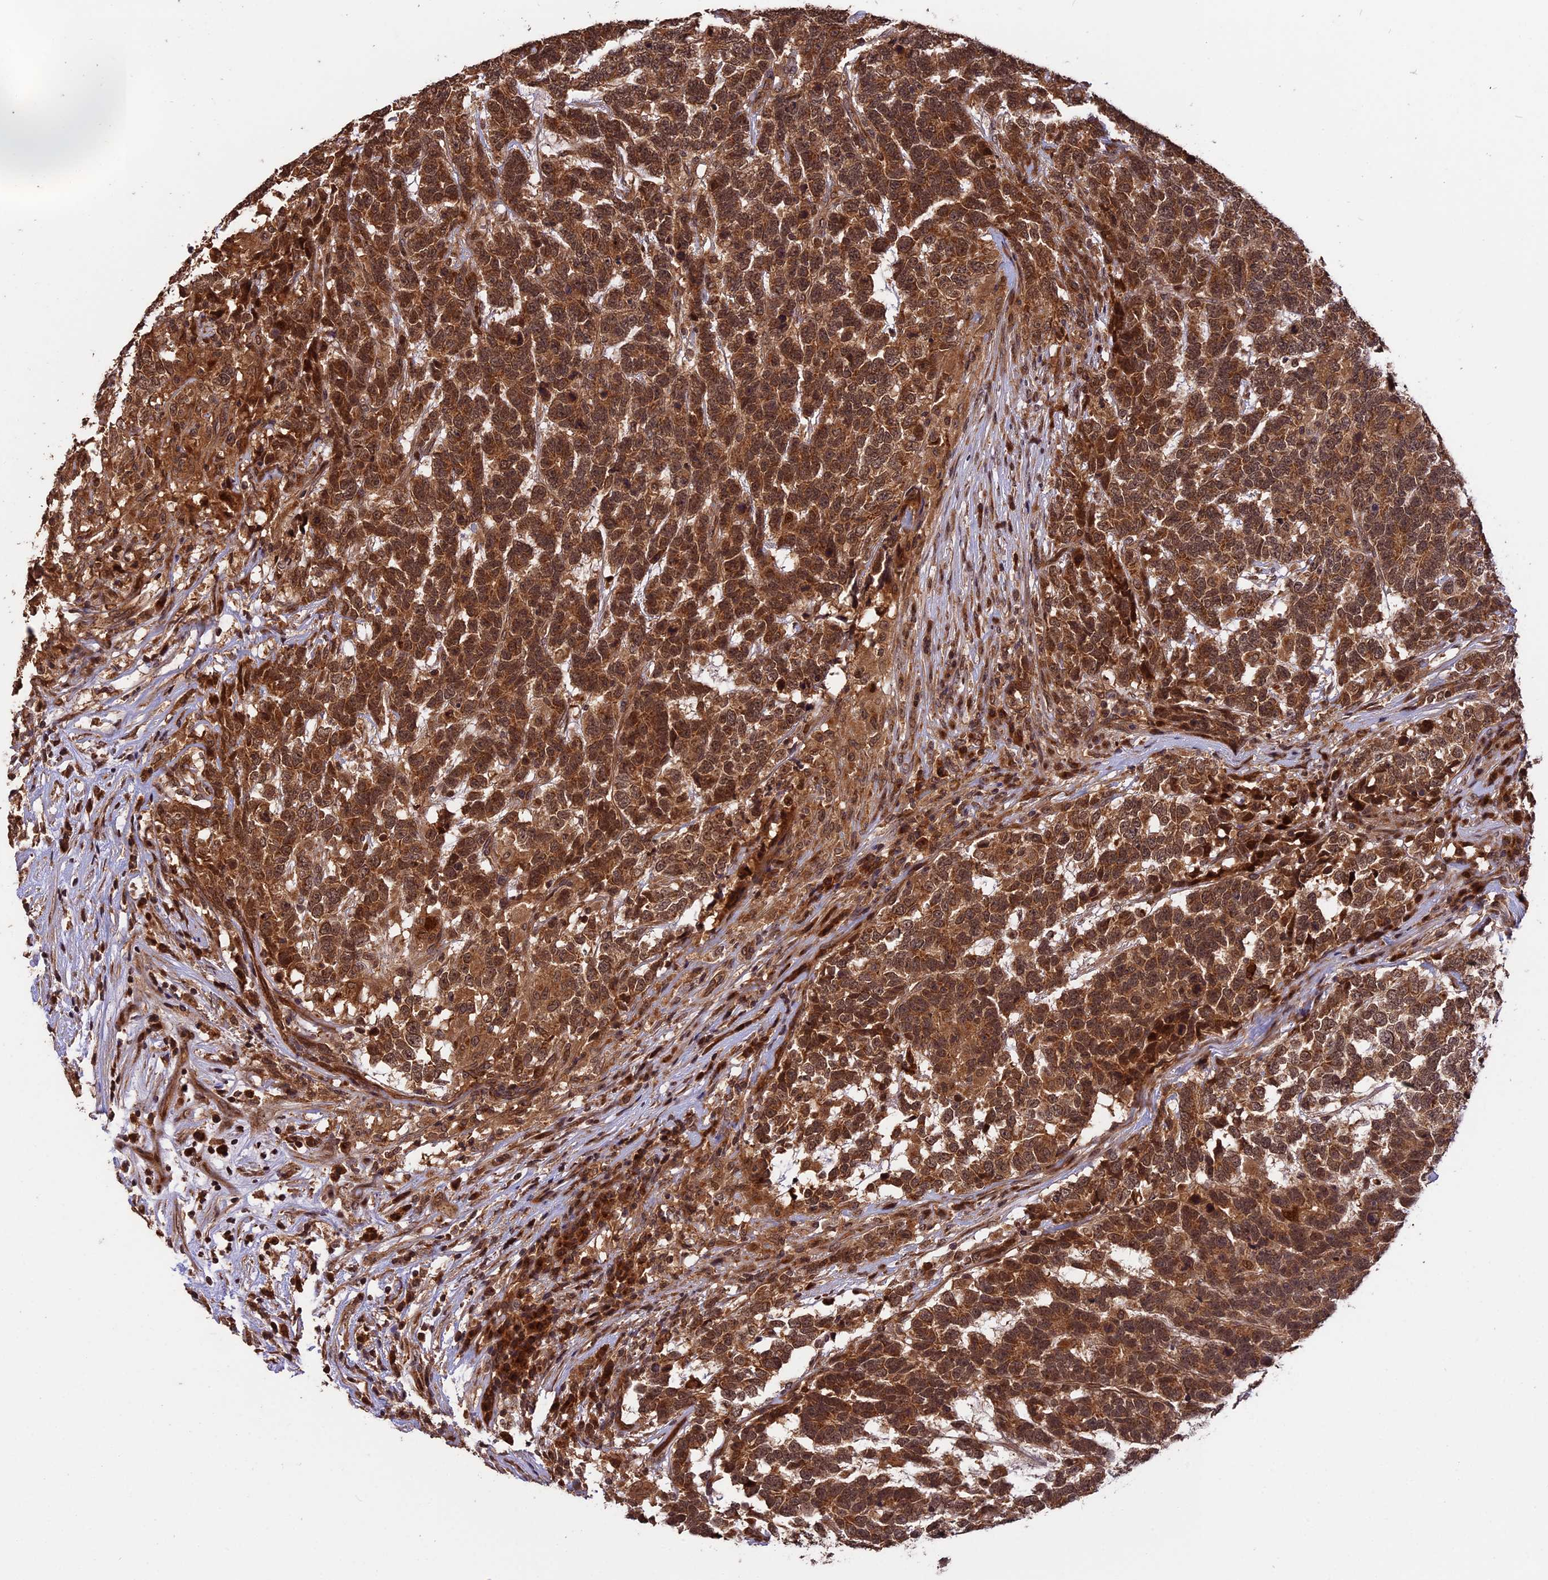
{"staining": {"intensity": "strong", "quantity": ">75%", "location": "cytoplasmic/membranous,nuclear"}, "tissue": "testis cancer", "cell_type": "Tumor cells", "image_type": "cancer", "snomed": [{"axis": "morphology", "description": "Carcinoma, Embryonal, NOS"}, {"axis": "topography", "description": "Testis"}], "caption": "A high amount of strong cytoplasmic/membranous and nuclear staining is identified in approximately >75% of tumor cells in testis cancer tissue. (DAB (3,3'-diaminobenzidine) = brown stain, brightfield microscopy at high magnification).", "gene": "ESCO1", "patient": {"sex": "male", "age": 26}}